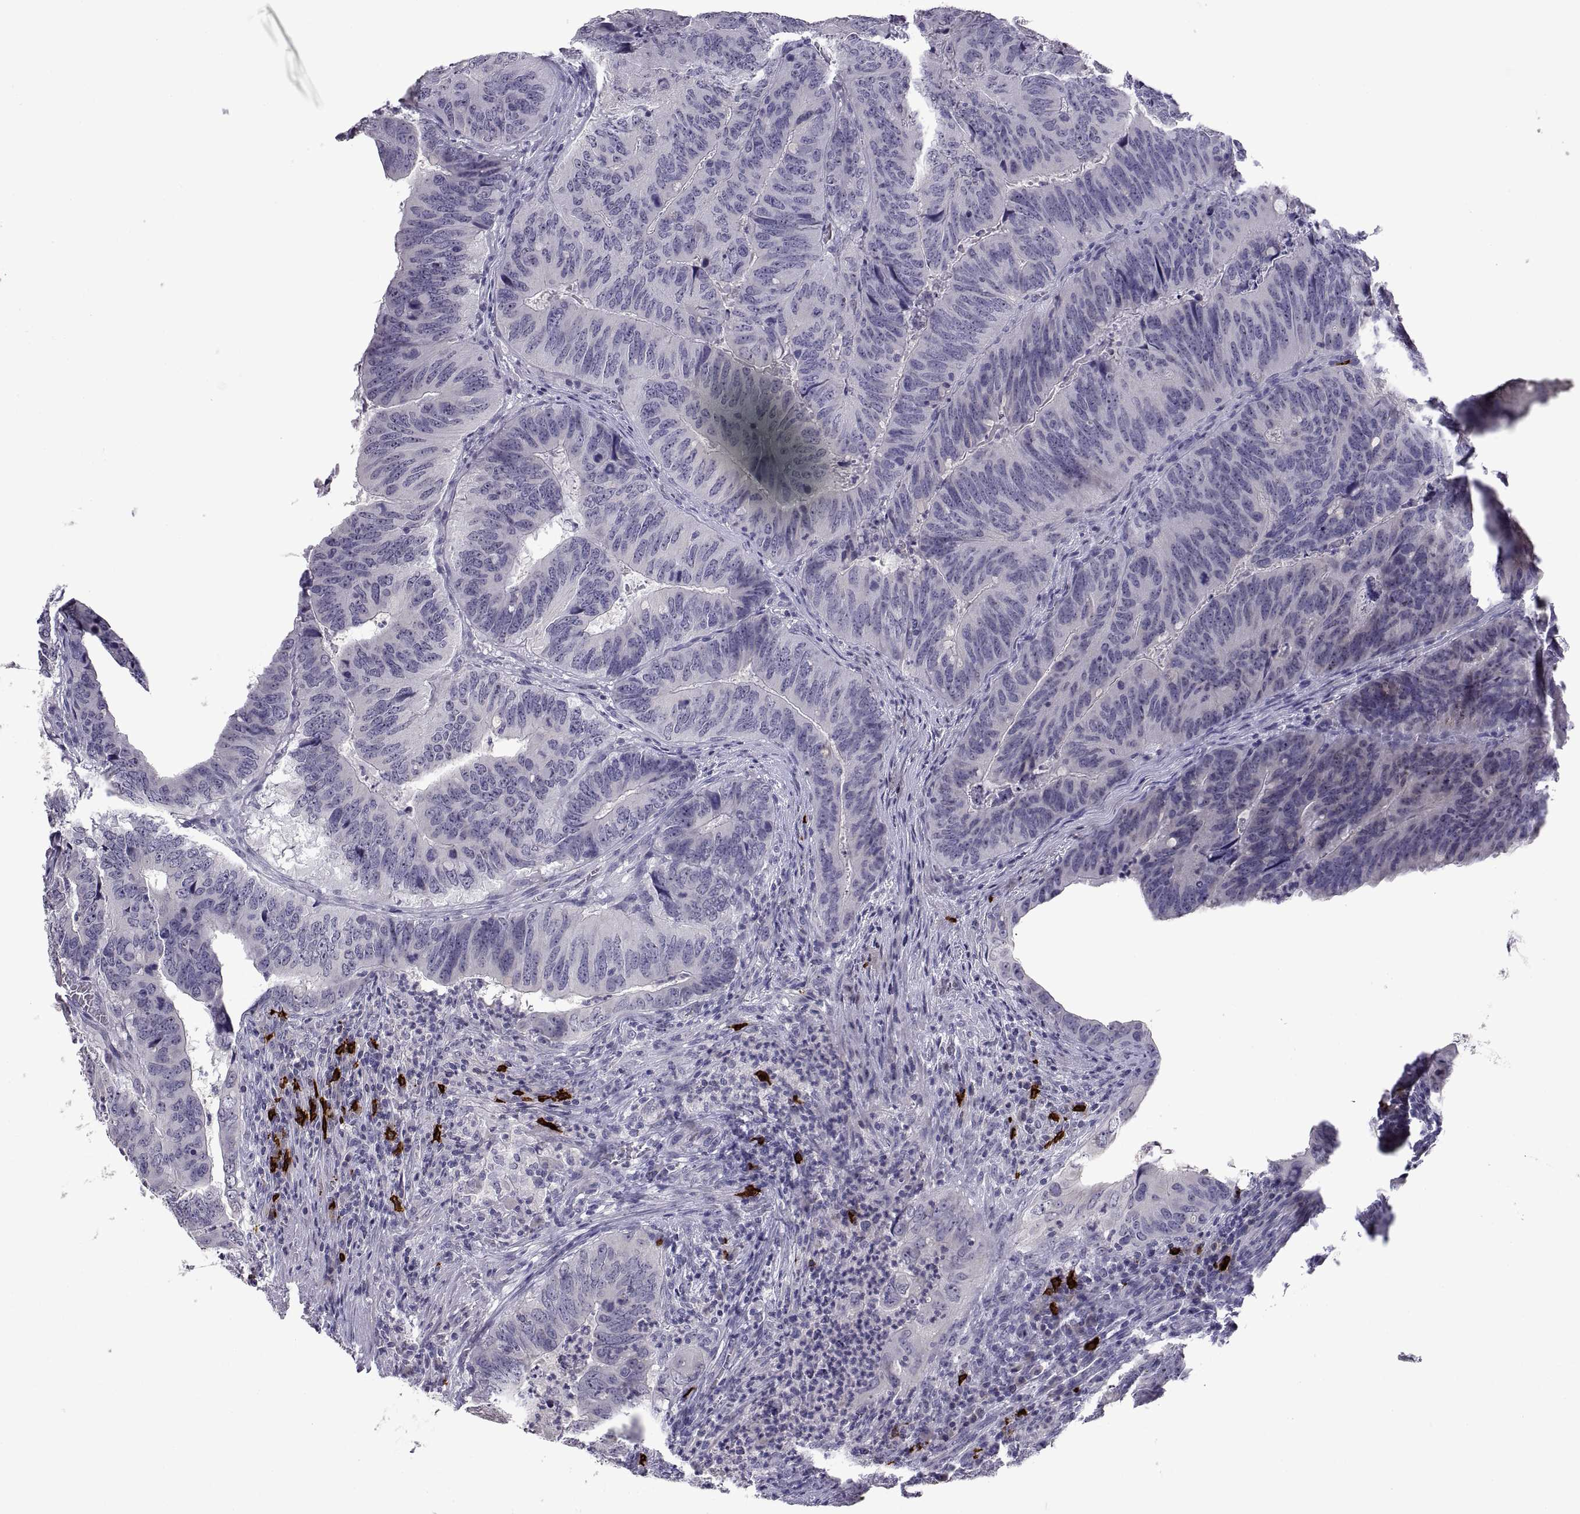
{"staining": {"intensity": "negative", "quantity": "none", "location": "none"}, "tissue": "colorectal cancer", "cell_type": "Tumor cells", "image_type": "cancer", "snomed": [{"axis": "morphology", "description": "Adenocarcinoma, NOS"}, {"axis": "topography", "description": "Colon"}], "caption": "Immunohistochemistry (IHC) image of human colorectal cancer stained for a protein (brown), which demonstrates no expression in tumor cells. (Stains: DAB IHC with hematoxylin counter stain, Microscopy: brightfield microscopy at high magnification).", "gene": "MS4A1", "patient": {"sex": "male", "age": 79}}